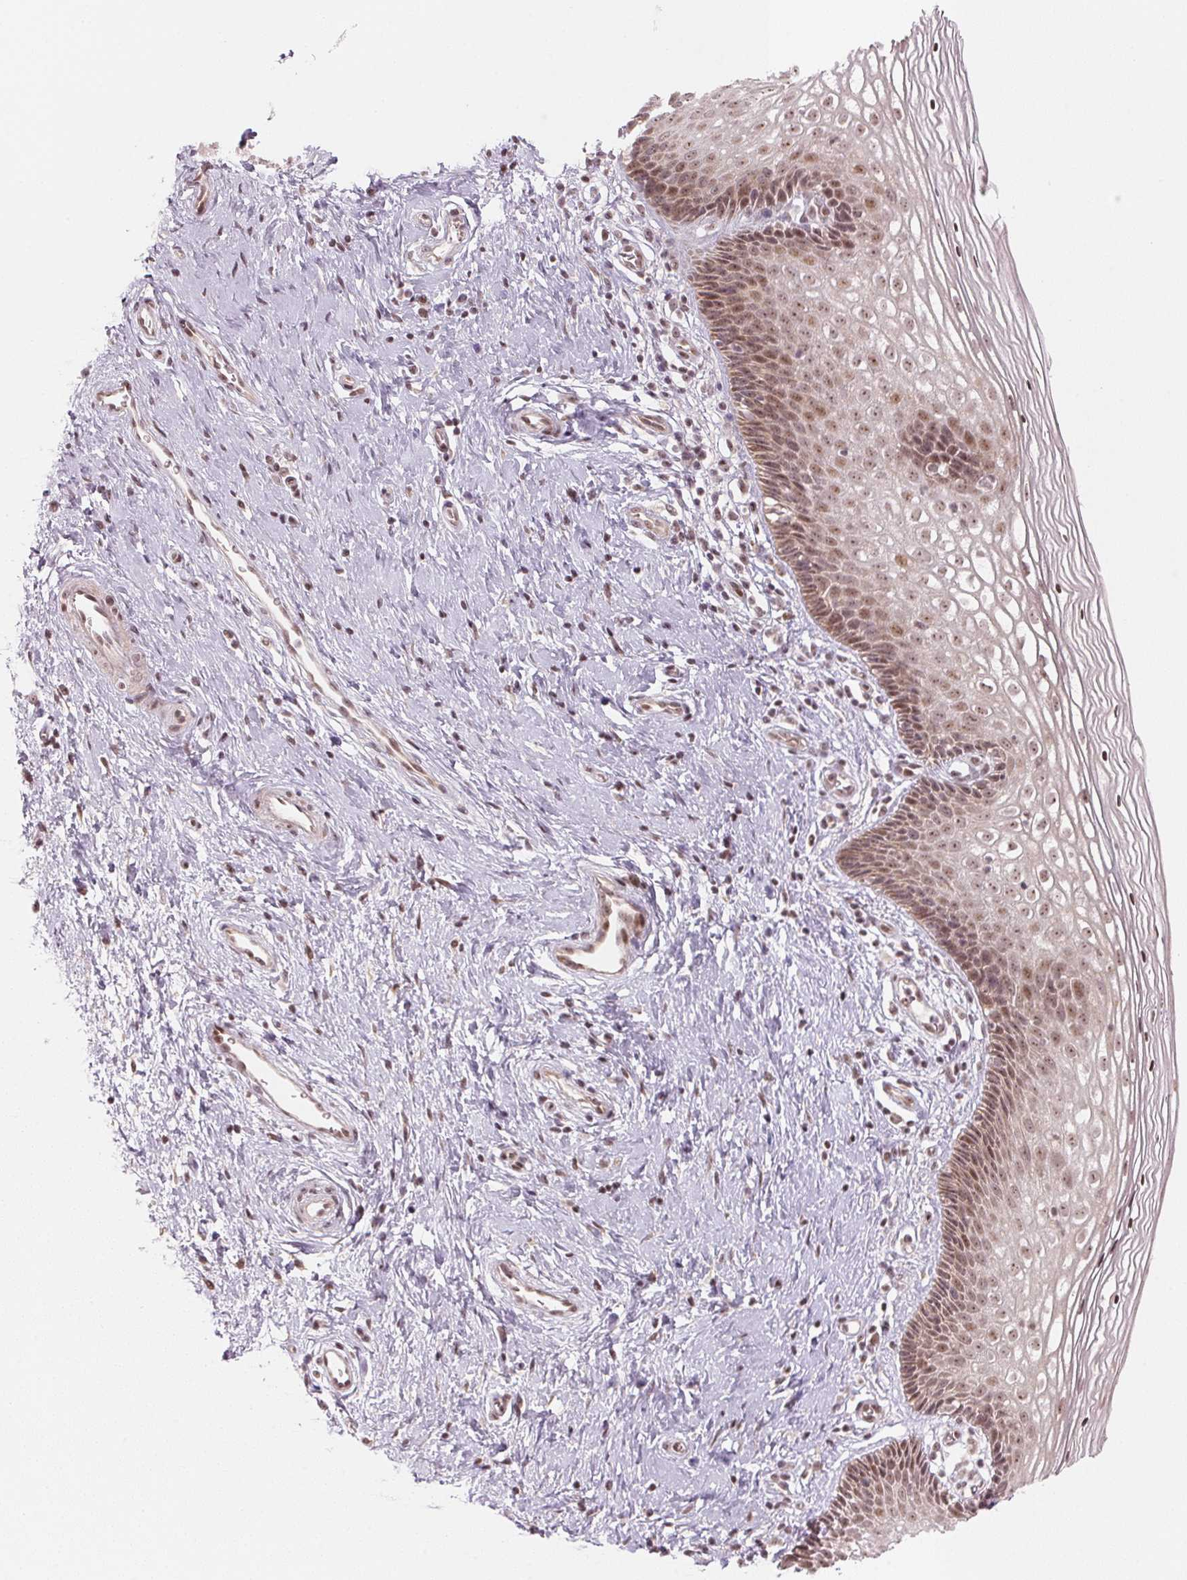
{"staining": {"intensity": "moderate", "quantity": ">75%", "location": "nuclear"}, "tissue": "cervix", "cell_type": "Glandular cells", "image_type": "normal", "snomed": [{"axis": "morphology", "description": "Normal tissue, NOS"}, {"axis": "topography", "description": "Cervix"}], "caption": "IHC histopathology image of unremarkable cervix: cervix stained using immunohistochemistry reveals medium levels of moderate protein expression localized specifically in the nuclear of glandular cells, appearing as a nuclear brown color.", "gene": "KAT6A", "patient": {"sex": "female", "age": 34}}